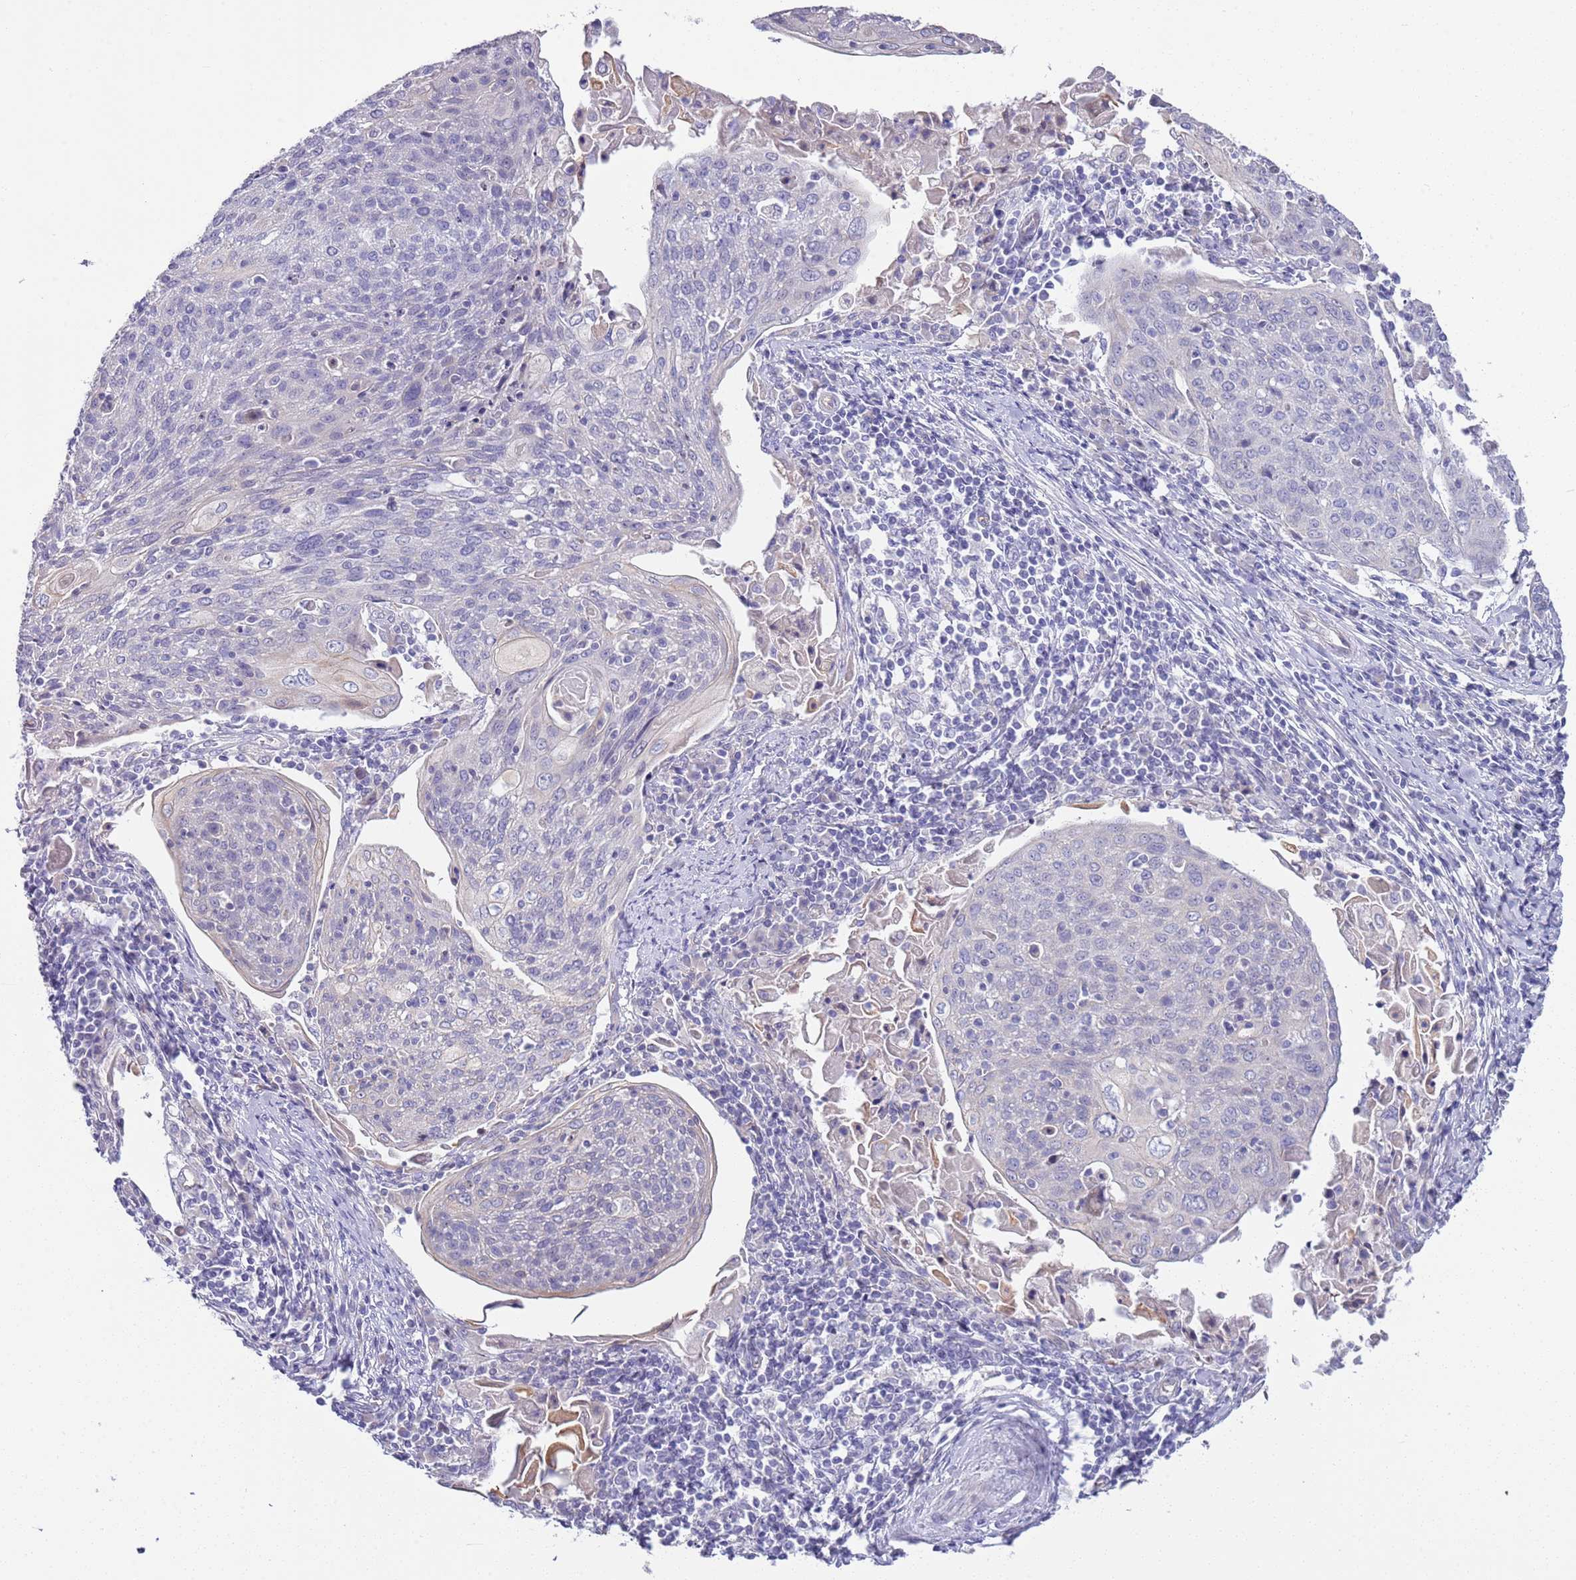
{"staining": {"intensity": "negative", "quantity": "none", "location": "none"}, "tissue": "cervical cancer", "cell_type": "Tumor cells", "image_type": "cancer", "snomed": [{"axis": "morphology", "description": "Squamous cell carcinoma, NOS"}, {"axis": "topography", "description": "Cervix"}], "caption": "The micrograph shows no significant staining in tumor cells of squamous cell carcinoma (cervical).", "gene": "BRMS1L", "patient": {"sex": "female", "age": 67}}